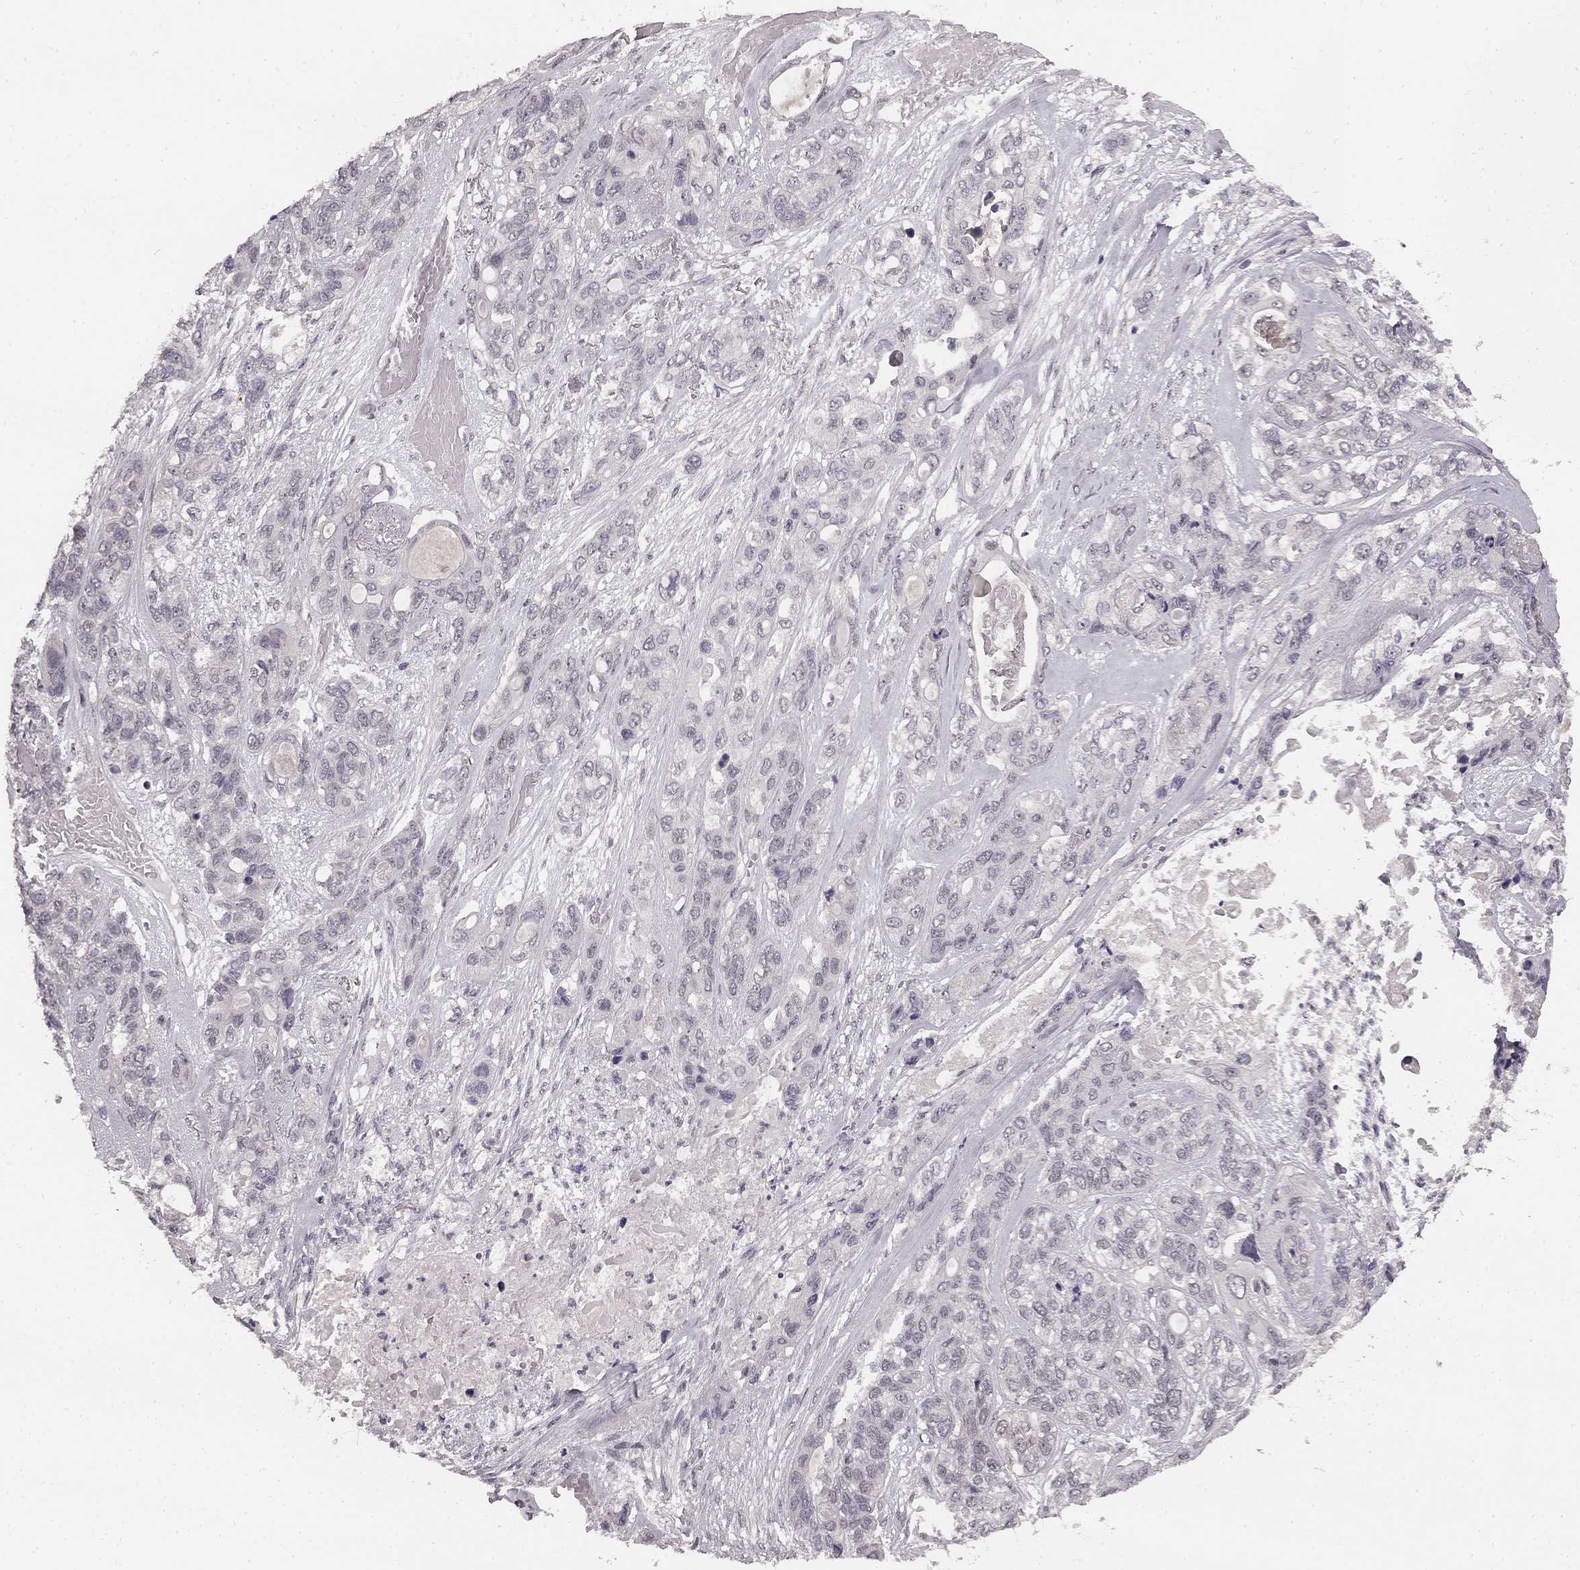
{"staining": {"intensity": "negative", "quantity": "none", "location": "none"}, "tissue": "lung cancer", "cell_type": "Tumor cells", "image_type": "cancer", "snomed": [{"axis": "morphology", "description": "Squamous cell carcinoma, NOS"}, {"axis": "topography", "description": "Lung"}], "caption": "Tumor cells show no significant protein staining in squamous cell carcinoma (lung).", "gene": "HCN4", "patient": {"sex": "female", "age": 70}}